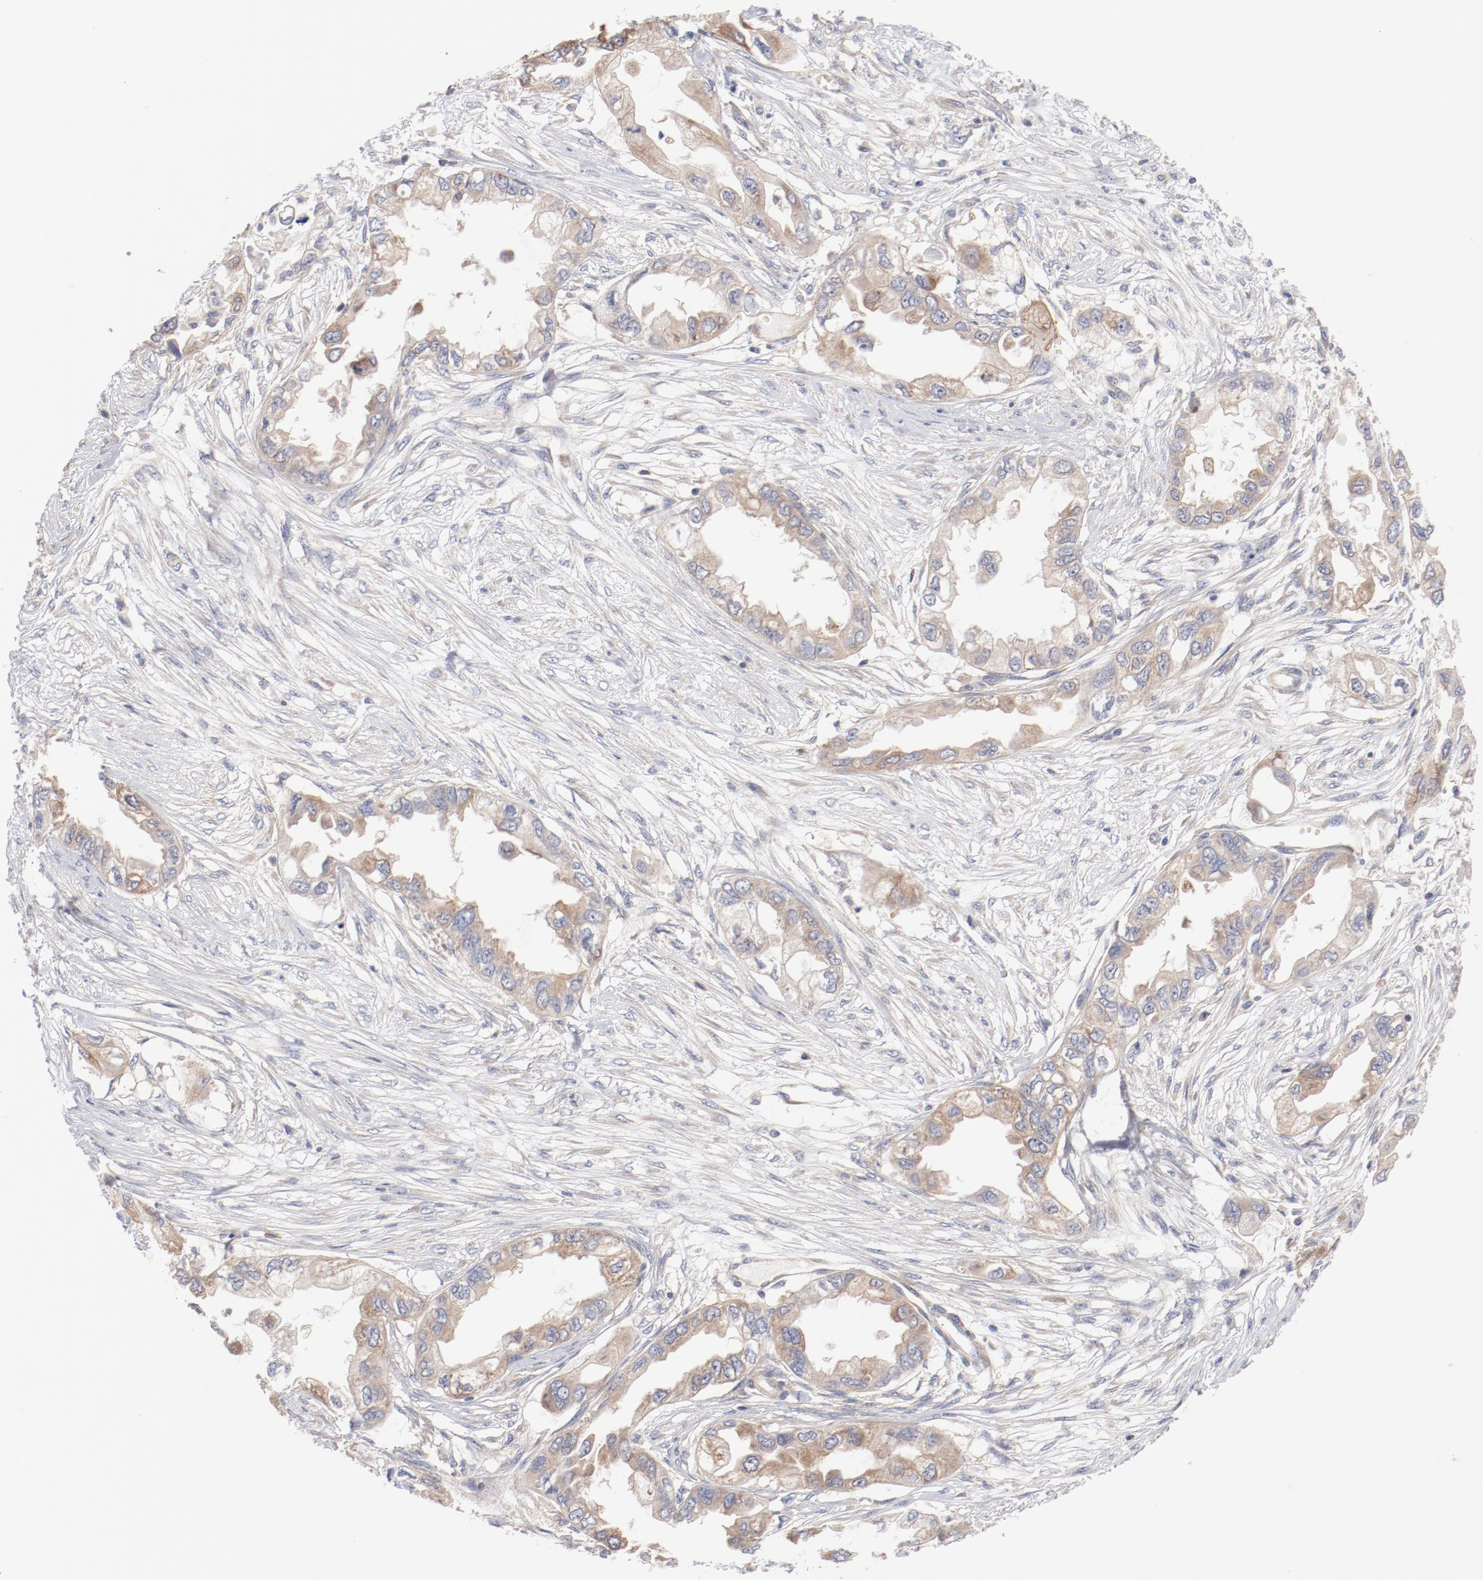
{"staining": {"intensity": "weak", "quantity": ">75%", "location": "cytoplasmic/membranous"}, "tissue": "endometrial cancer", "cell_type": "Tumor cells", "image_type": "cancer", "snomed": [{"axis": "morphology", "description": "Adenocarcinoma, NOS"}, {"axis": "topography", "description": "Endometrium"}], "caption": "Protein analysis of adenocarcinoma (endometrial) tissue shows weak cytoplasmic/membranous positivity in about >75% of tumor cells.", "gene": "SETD3", "patient": {"sex": "female", "age": 67}}